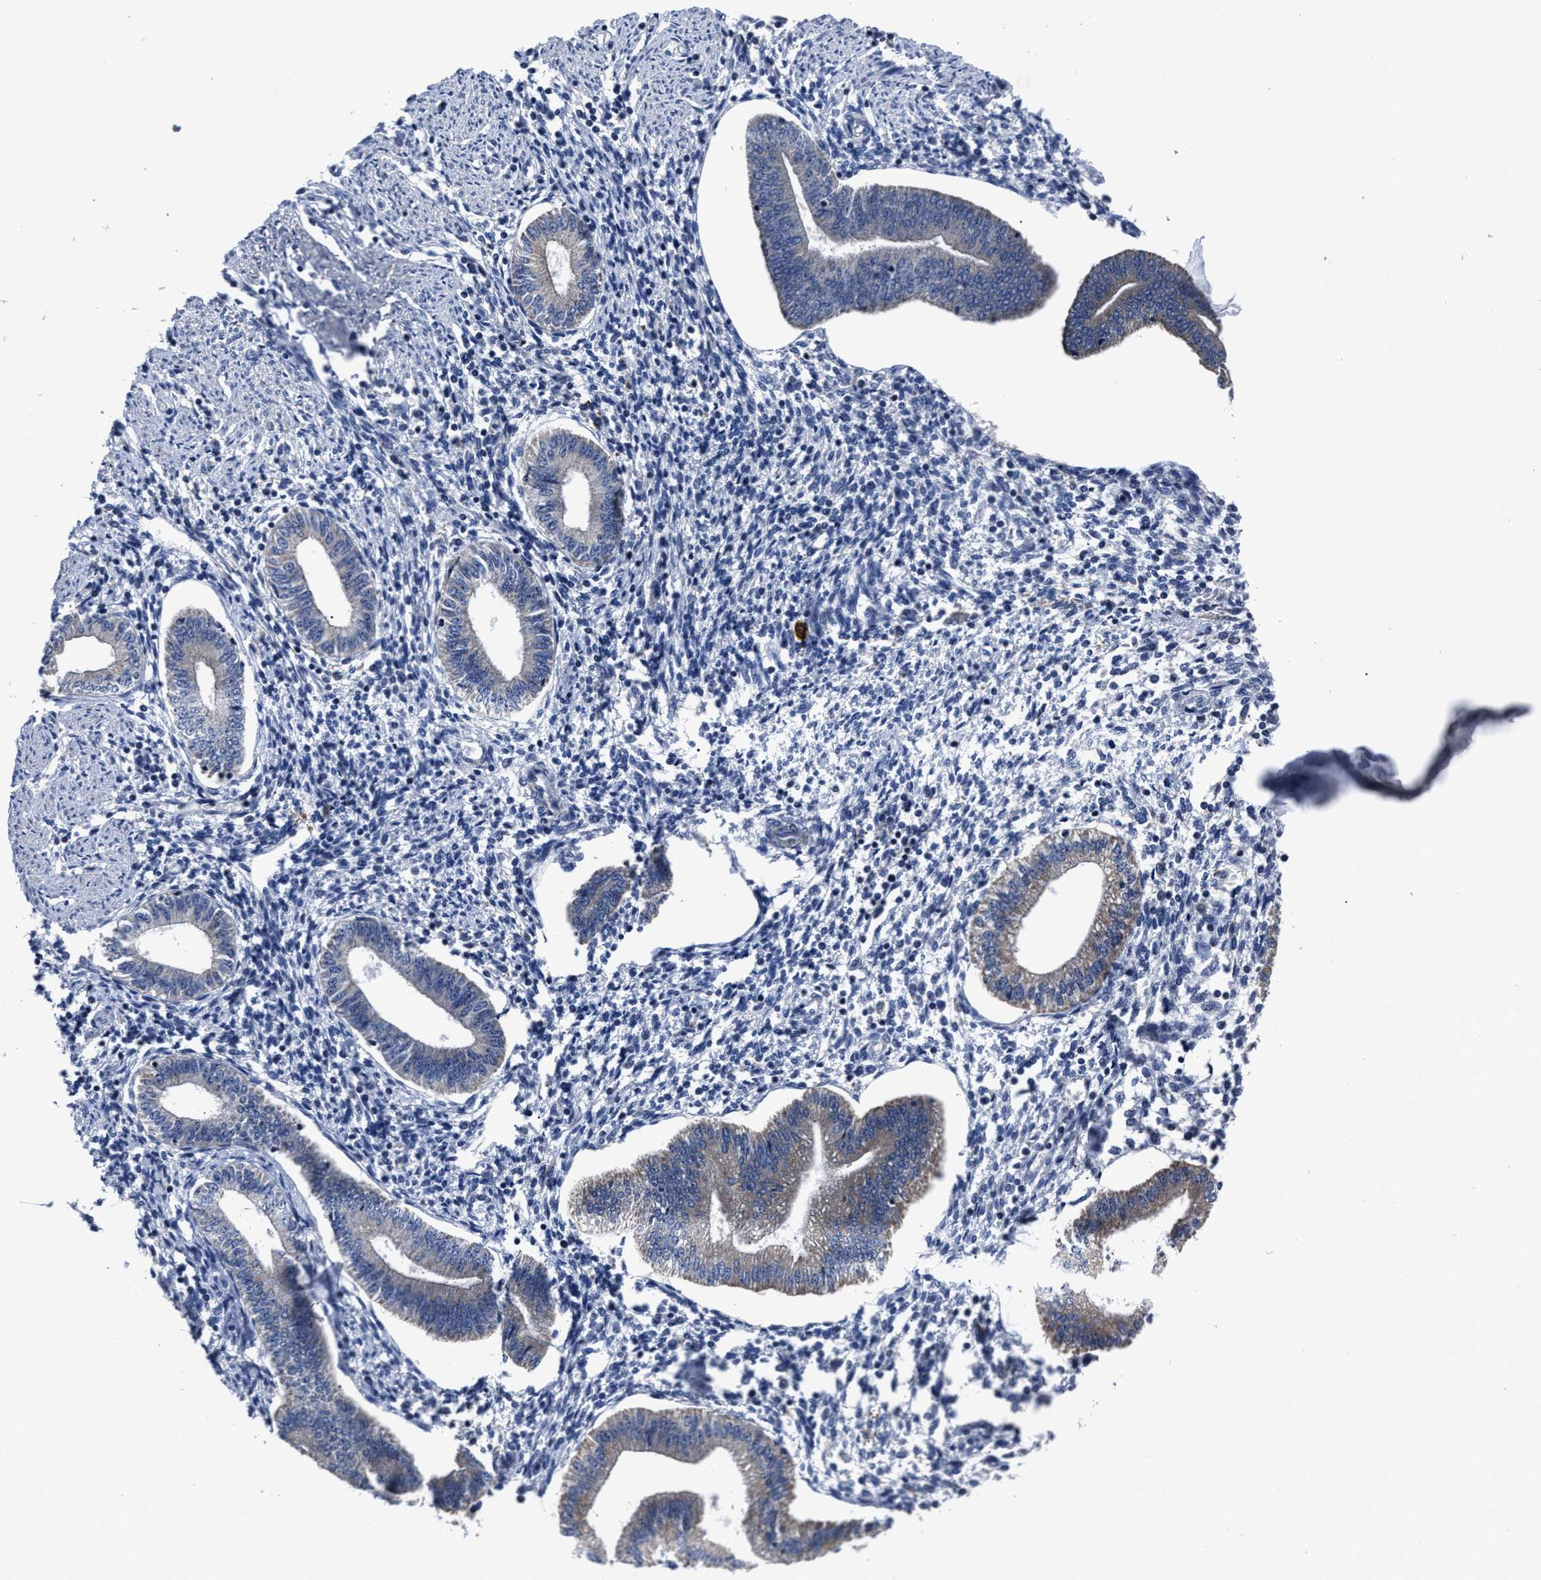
{"staining": {"intensity": "negative", "quantity": "none", "location": "none"}, "tissue": "endometrium", "cell_type": "Cells in endometrial stroma", "image_type": "normal", "snomed": [{"axis": "morphology", "description": "Normal tissue, NOS"}, {"axis": "topography", "description": "Endometrium"}], "caption": "This is a micrograph of IHC staining of benign endometrium, which shows no staining in cells in endometrial stroma.", "gene": "RSBN1L", "patient": {"sex": "female", "age": 50}}